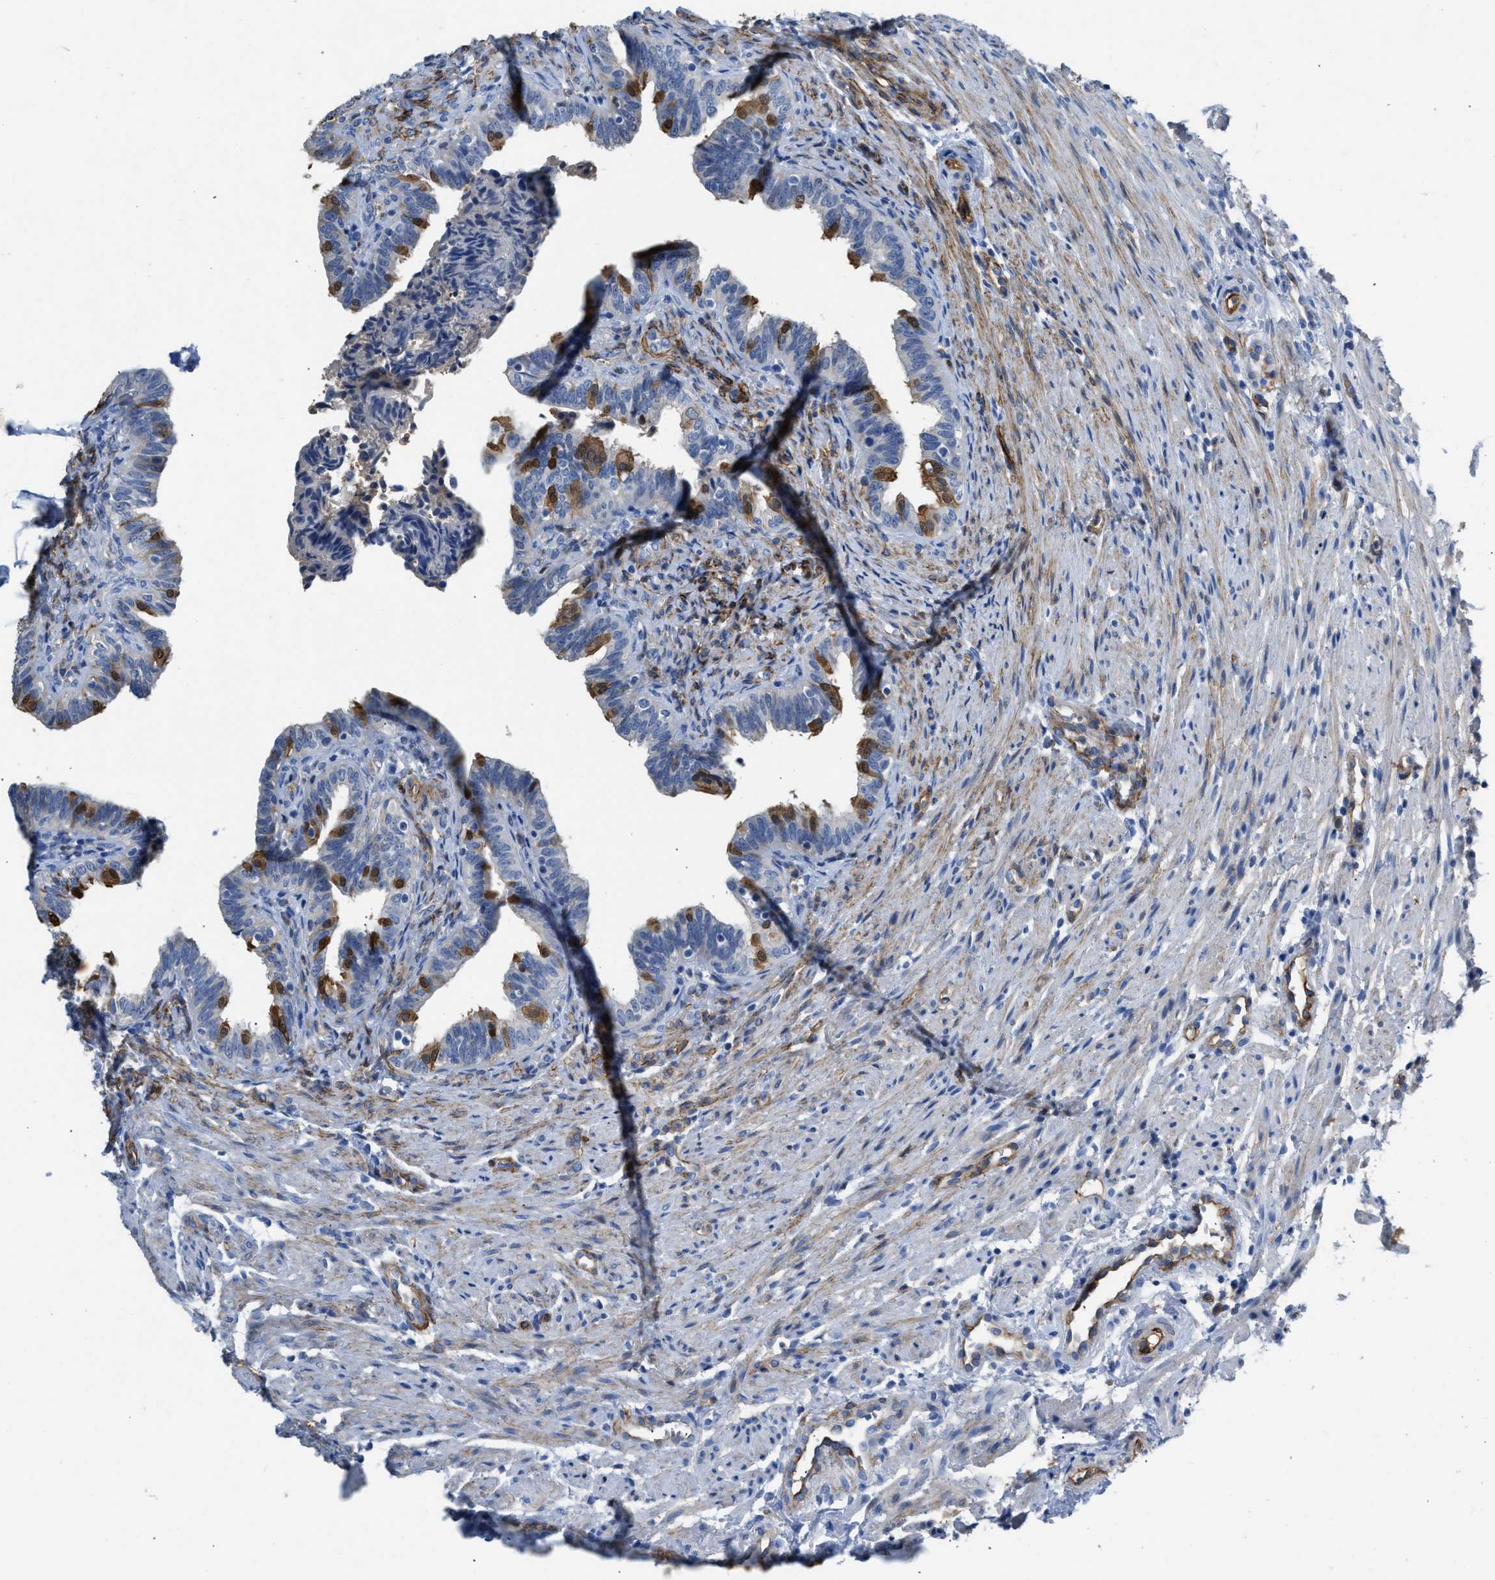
{"staining": {"intensity": "moderate", "quantity": "25%-75%", "location": "cytoplasmic/membranous,nuclear"}, "tissue": "fallopian tube", "cell_type": "Glandular cells", "image_type": "normal", "snomed": [{"axis": "morphology", "description": "Normal tissue, NOS"}, {"axis": "topography", "description": "Fallopian tube"}, {"axis": "topography", "description": "Placenta"}], "caption": "High-magnification brightfield microscopy of unremarkable fallopian tube stained with DAB (3,3'-diaminobenzidine) (brown) and counterstained with hematoxylin (blue). glandular cells exhibit moderate cytoplasmic/membranous,nuclear staining is seen in about25%-75% of cells. The staining was performed using DAB, with brown indicating positive protein expression. Nuclei are stained blue with hematoxylin.", "gene": "SPEG", "patient": {"sex": "female", "age": 34}}